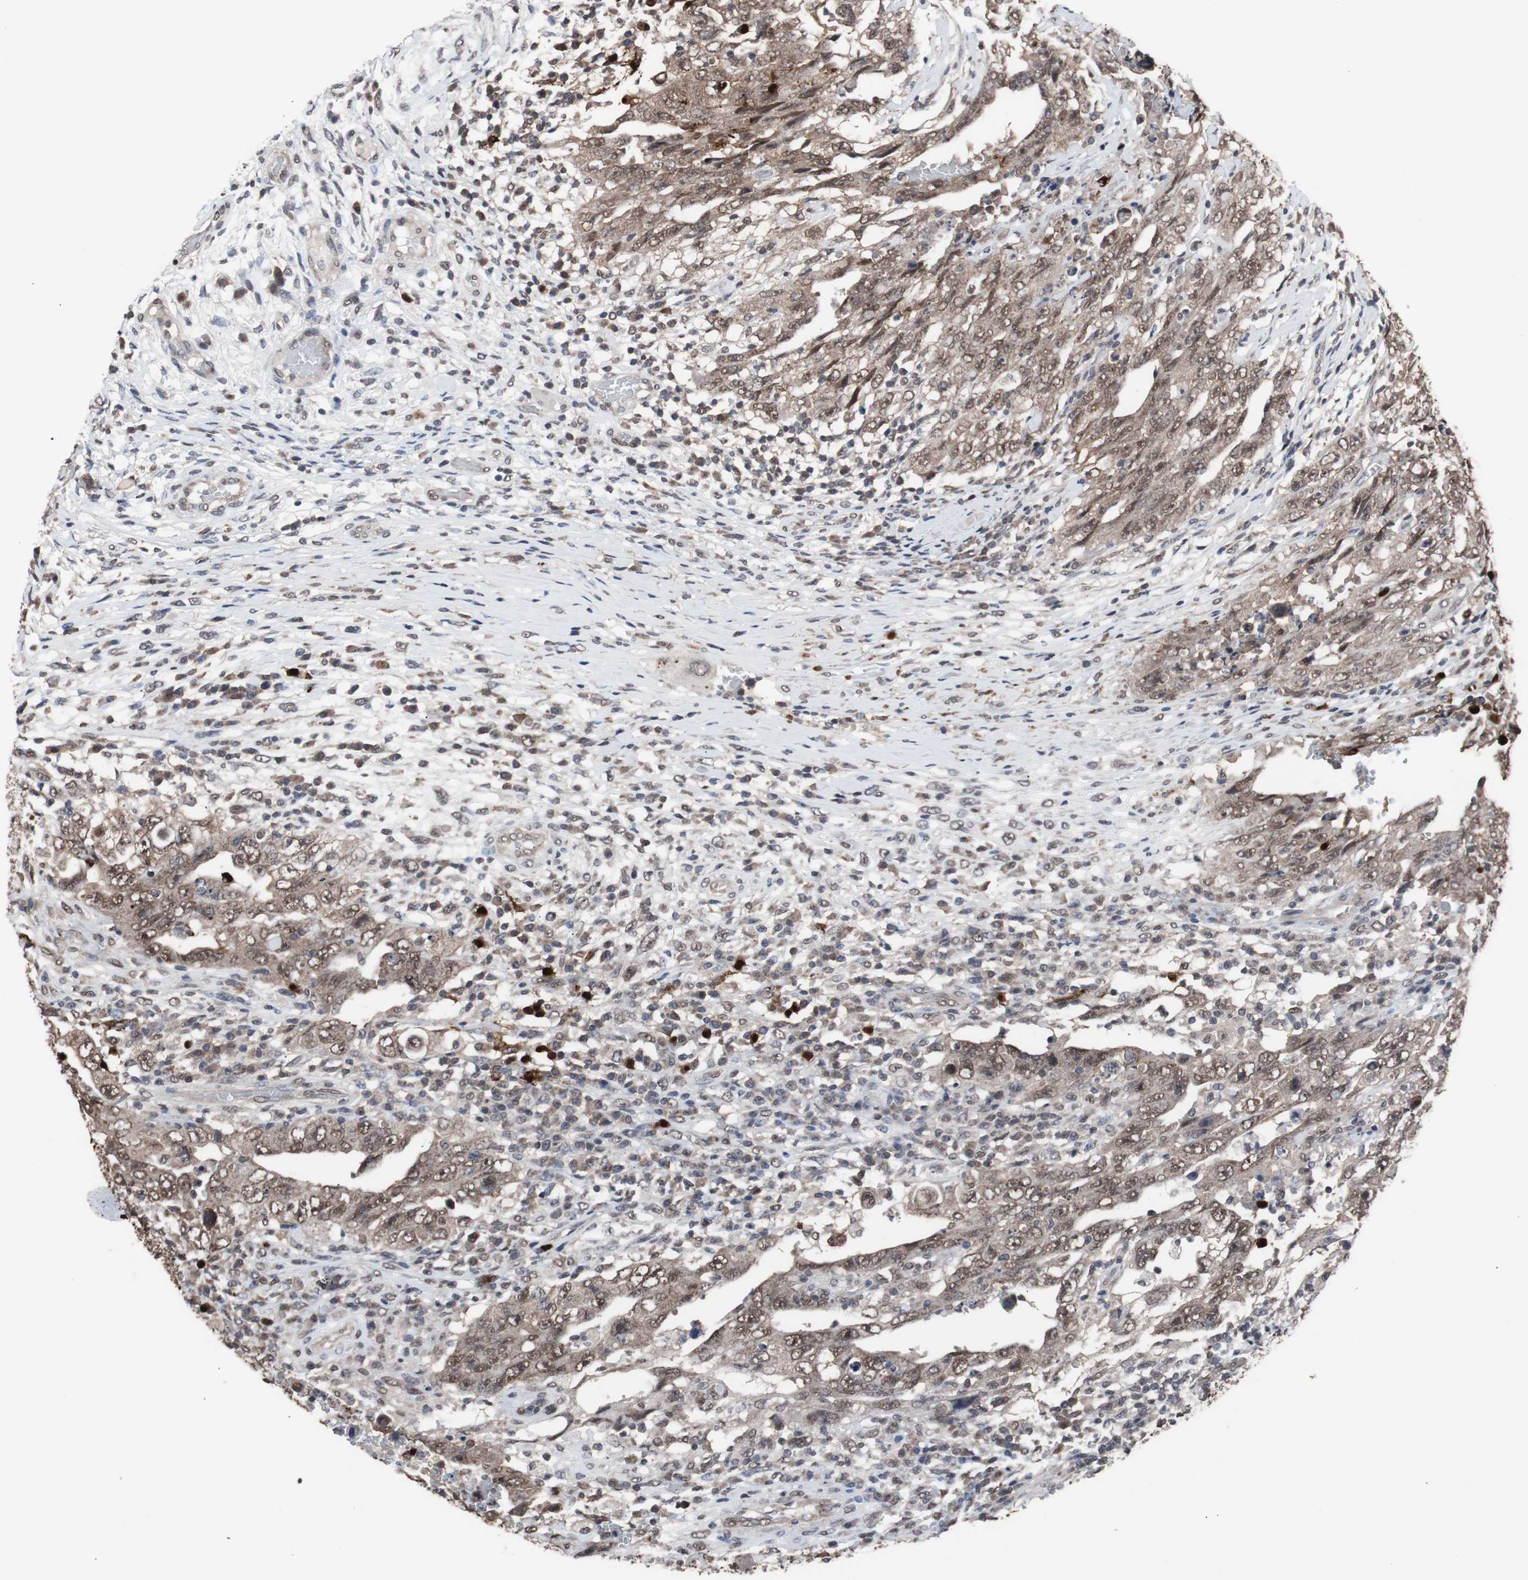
{"staining": {"intensity": "moderate", "quantity": ">75%", "location": "cytoplasmic/membranous,nuclear"}, "tissue": "testis cancer", "cell_type": "Tumor cells", "image_type": "cancer", "snomed": [{"axis": "morphology", "description": "Carcinoma, Embryonal, NOS"}, {"axis": "topography", "description": "Testis"}], "caption": "Testis embryonal carcinoma was stained to show a protein in brown. There is medium levels of moderate cytoplasmic/membranous and nuclear expression in approximately >75% of tumor cells.", "gene": "MED27", "patient": {"sex": "male", "age": 26}}